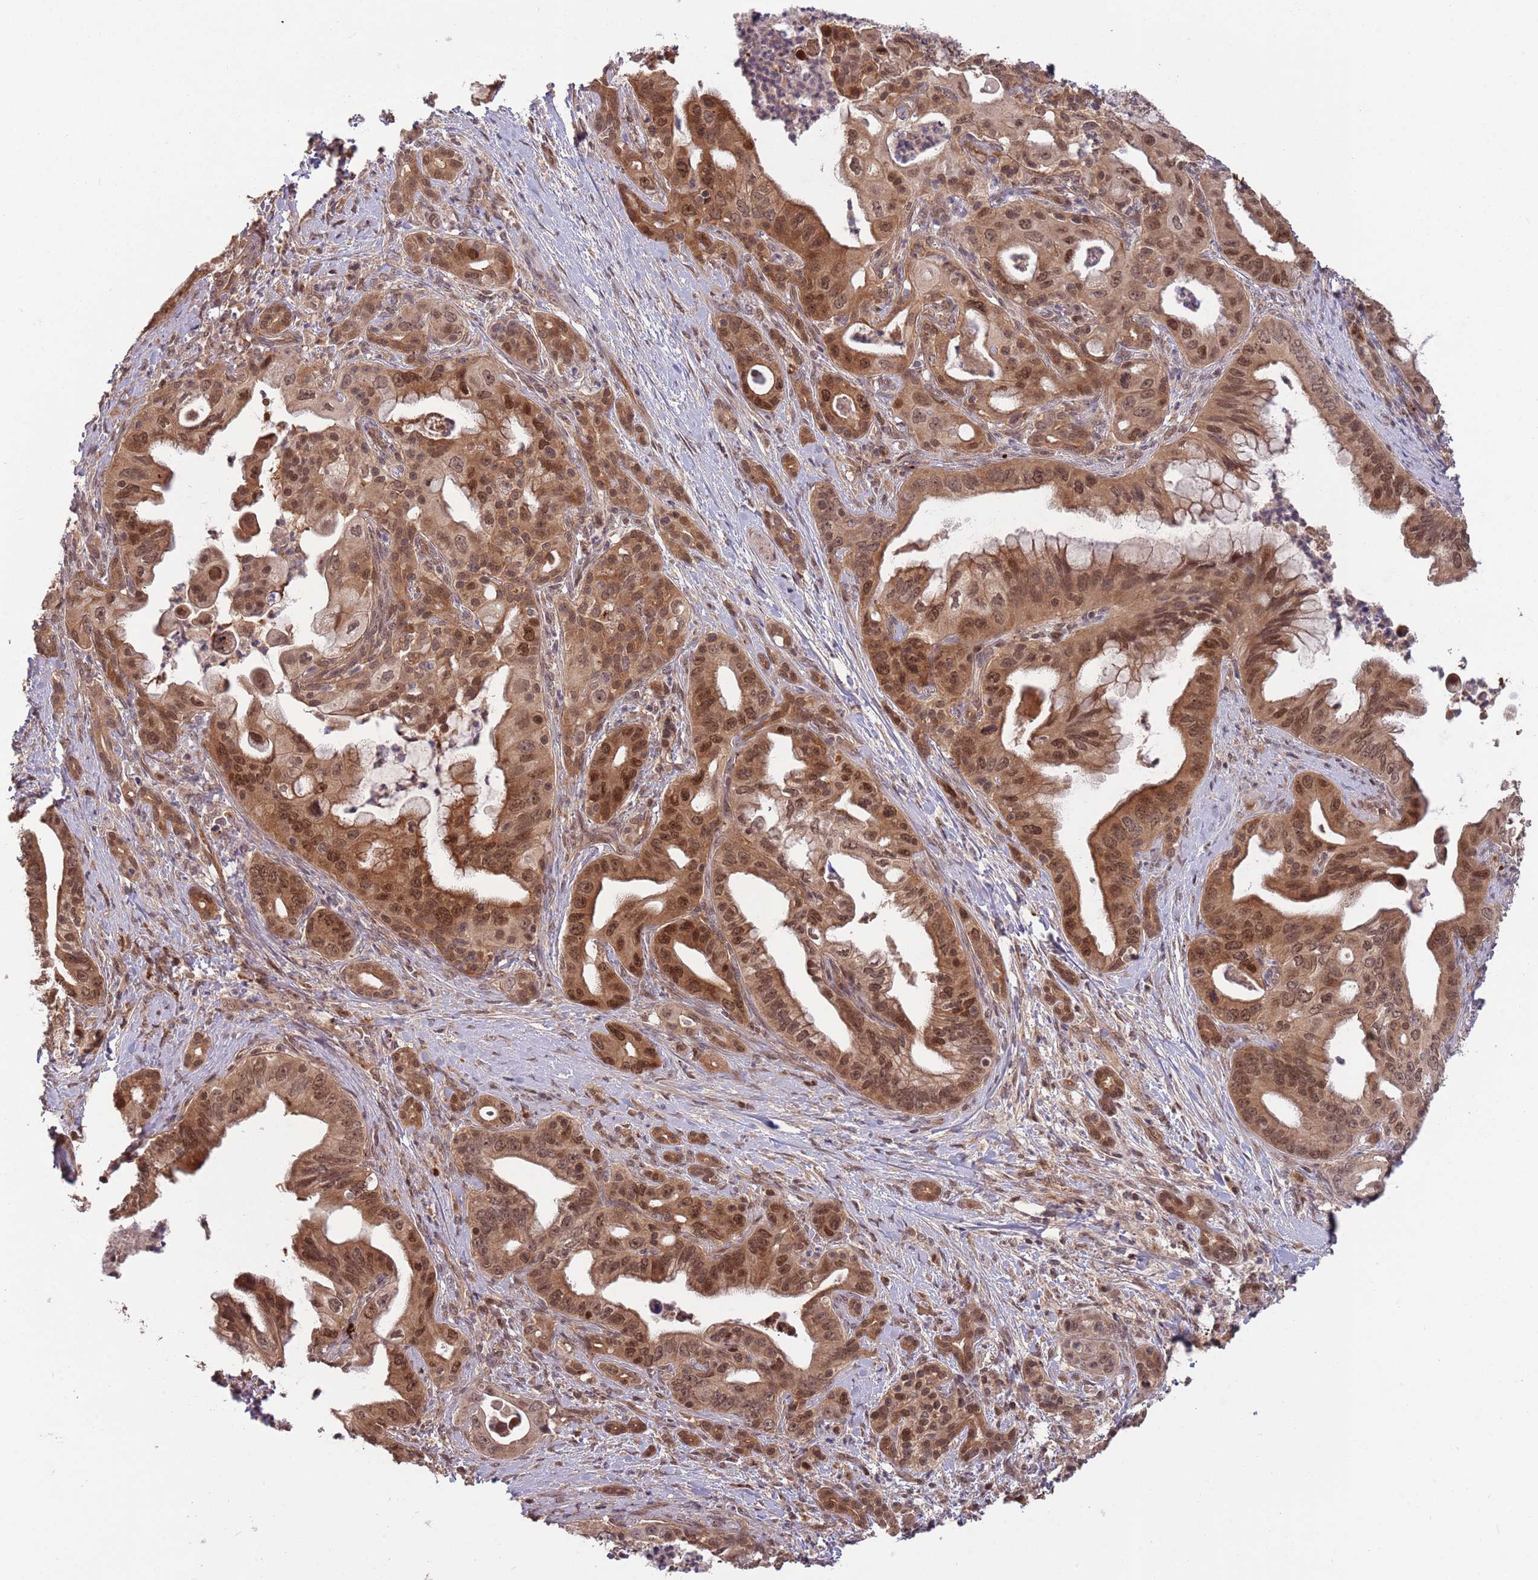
{"staining": {"intensity": "moderate", "quantity": ">75%", "location": "cytoplasmic/membranous,nuclear"}, "tissue": "pancreatic cancer", "cell_type": "Tumor cells", "image_type": "cancer", "snomed": [{"axis": "morphology", "description": "Adenocarcinoma, NOS"}, {"axis": "topography", "description": "Pancreas"}], "caption": "The image displays immunohistochemical staining of pancreatic cancer (adenocarcinoma). There is moderate cytoplasmic/membranous and nuclear positivity is seen in about >75% of tumor cells.", "gene": "SALL1", "patient": {"sex": "male", "age": 58}}